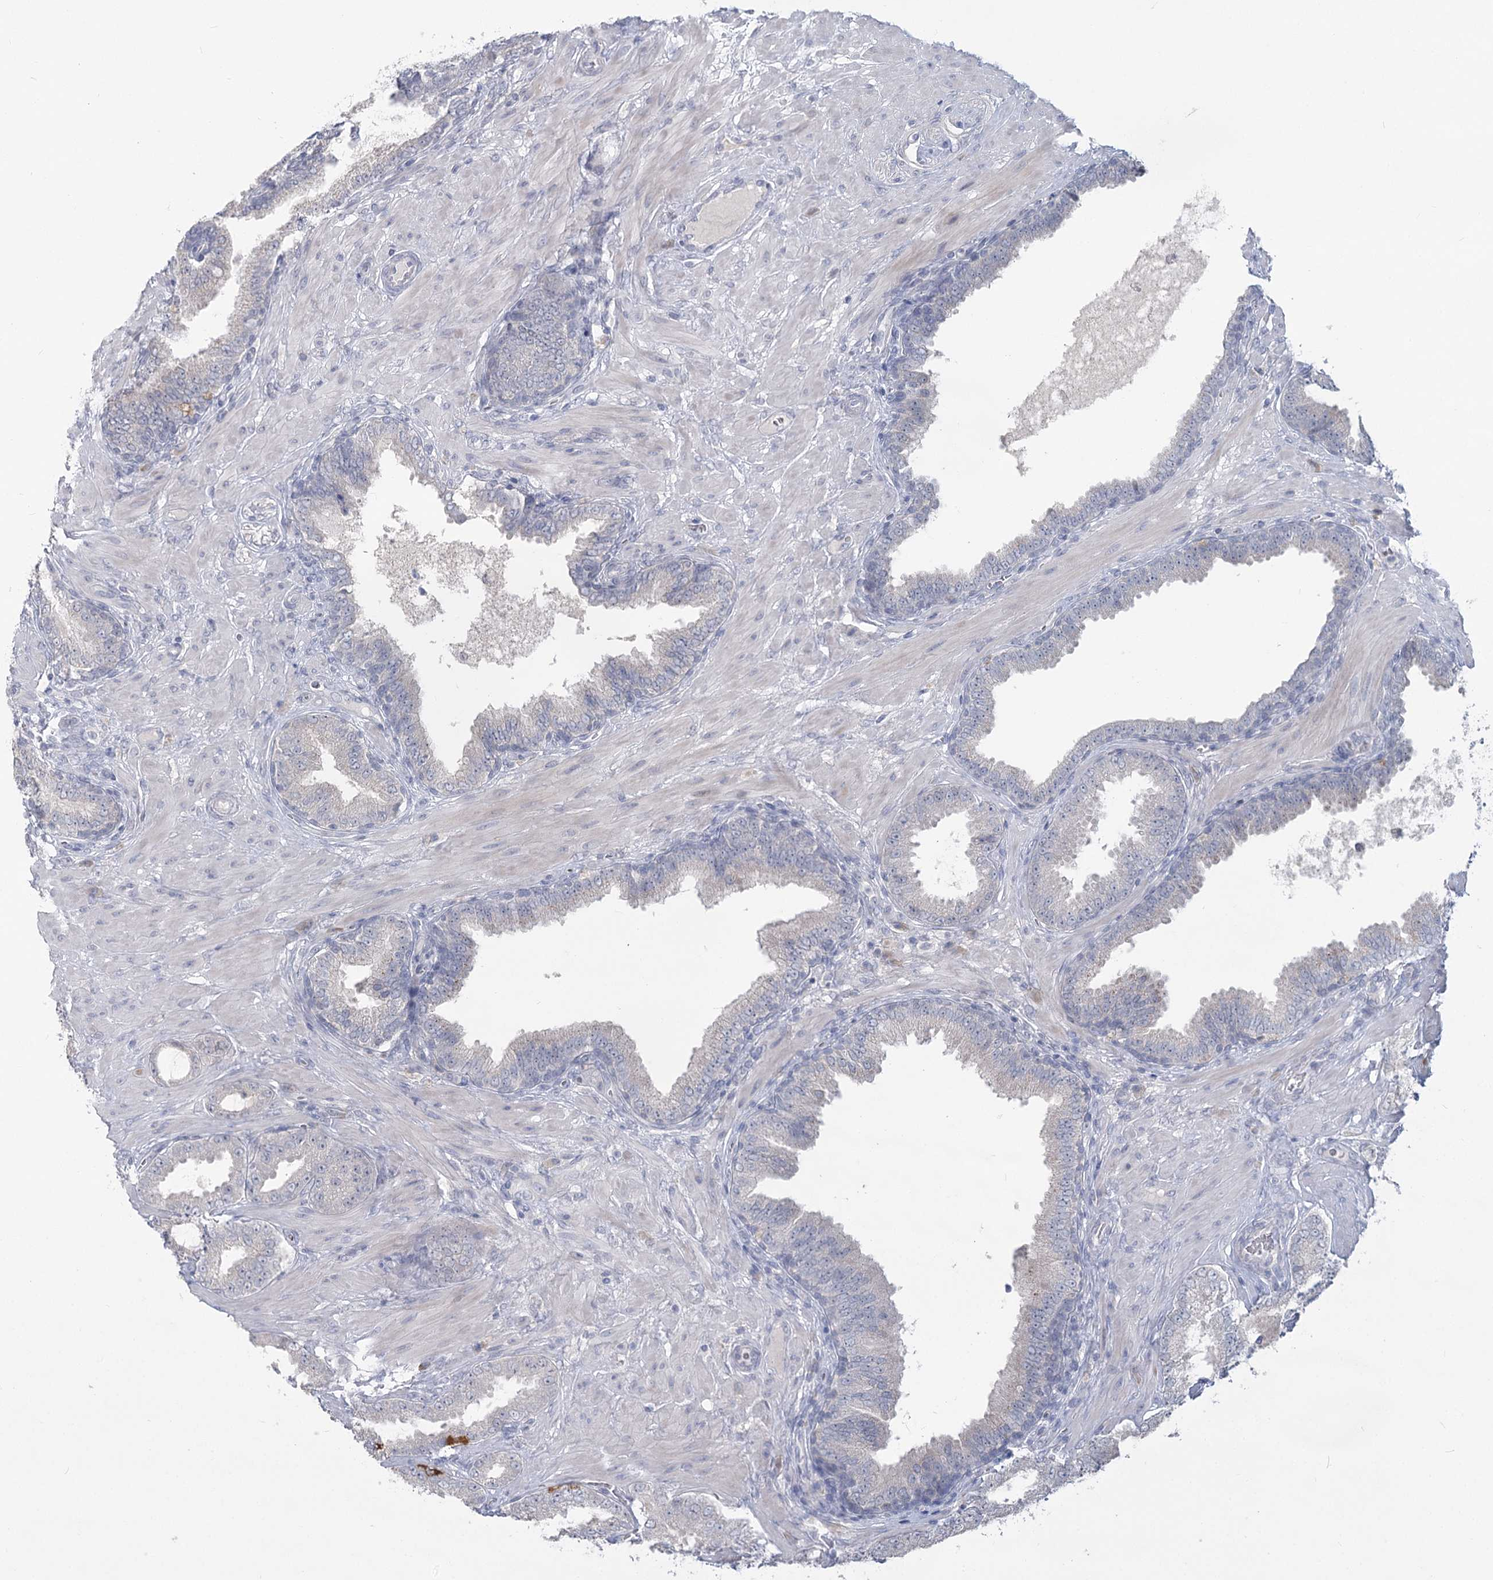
{"staining": {"intensity": "negative", "quantity": "none", "location": "none"}, "tissue": "prostate cancer", "cell_type": "Tumor cells", "image_type": "cancer", "snomed": [{"axis": "morphology", "description": "Adenocarcinoma, Low grade"}, {"axis": "topography", "description": "Prostate"}], "caption": "Micrograph shows no significant protein expression in tumor cells of prostate cancer (low-grade adenocarcinoma).", "gene": "SLC9A3", "patient": {"sex": "male", "age": 63}}